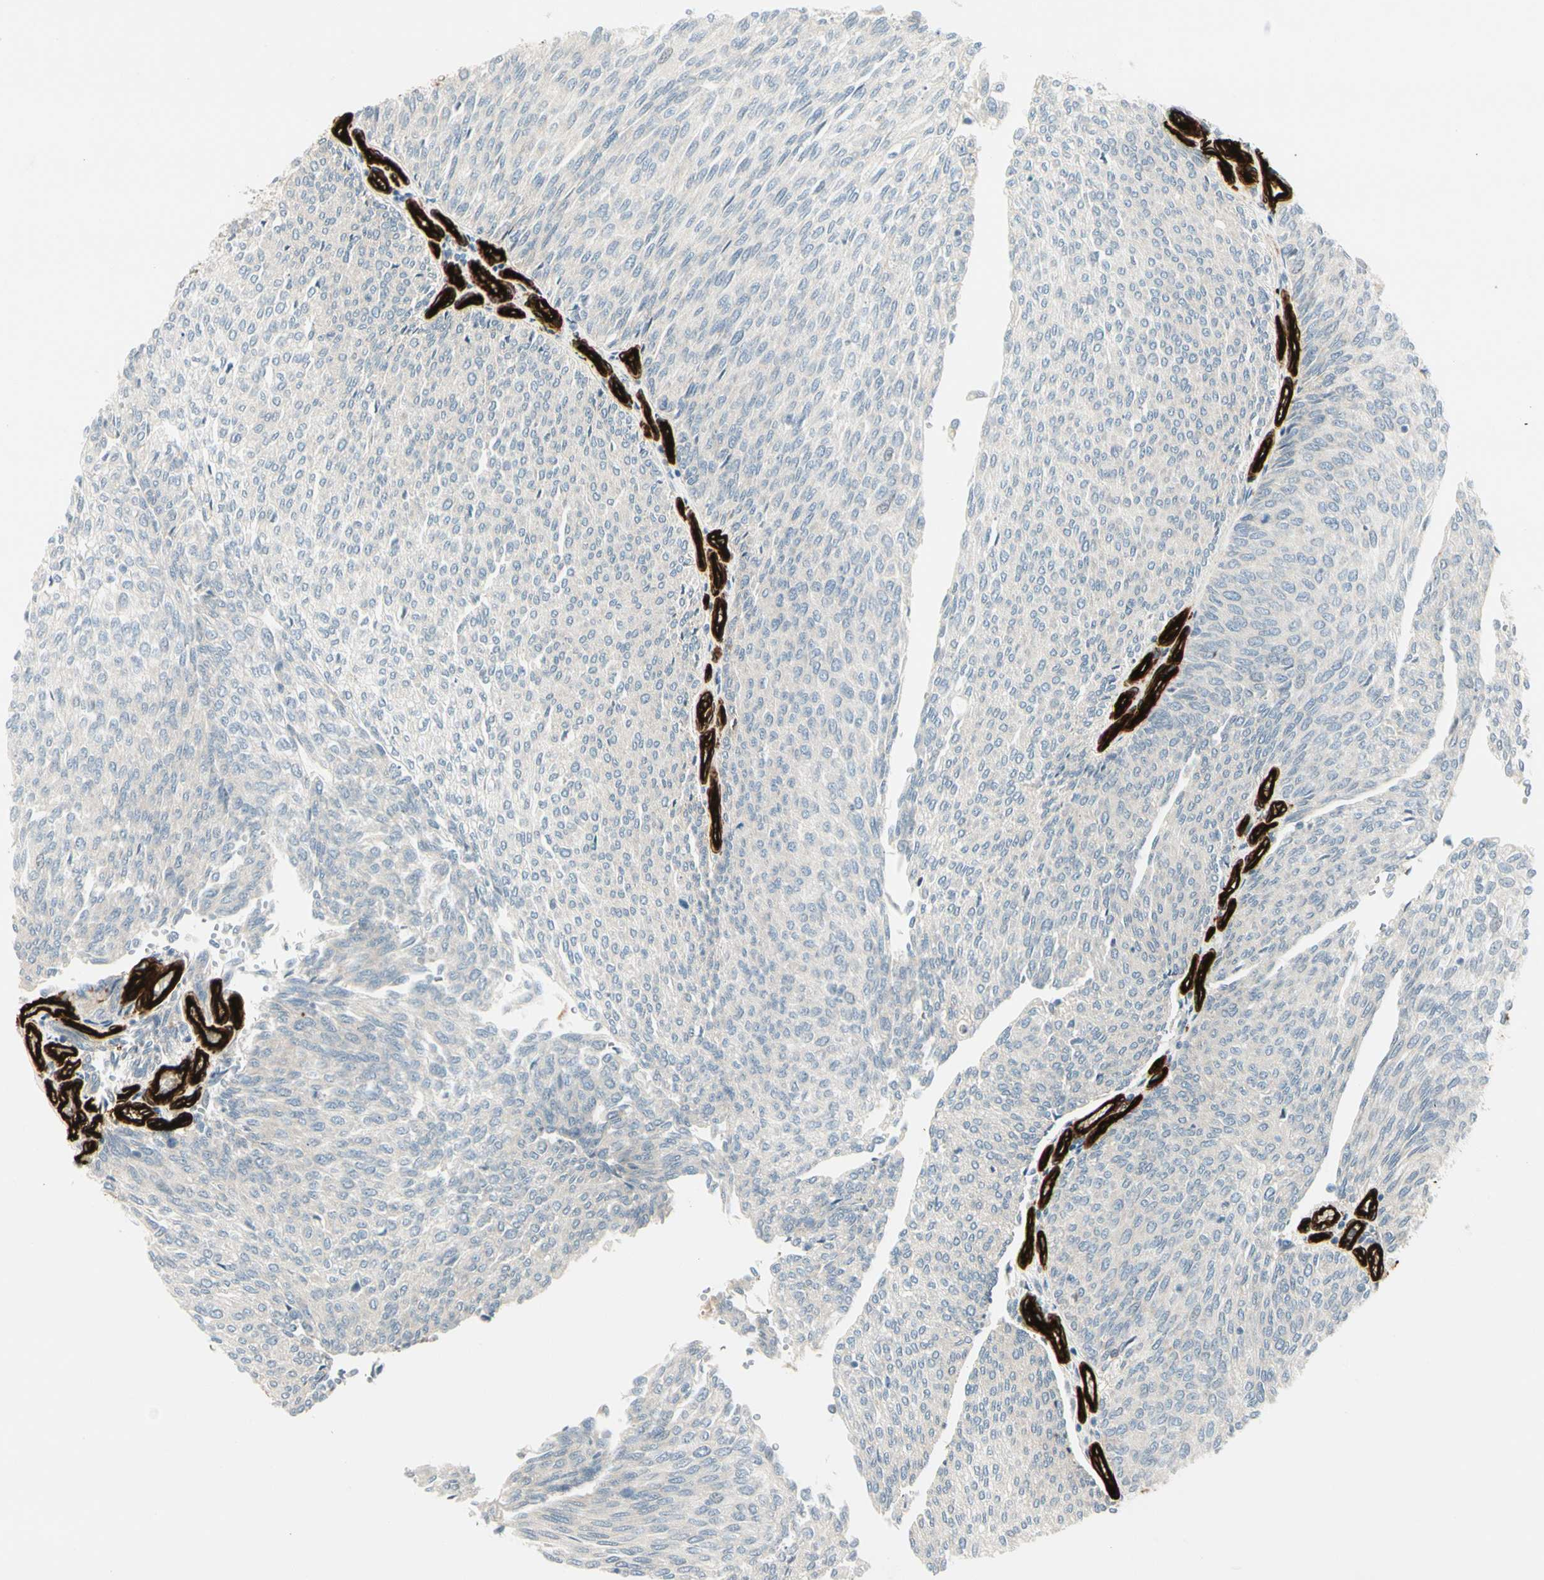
{"staining": {"intensity": "negative", "quantity": "none", "location": "none"}, "tissue": "urothelial cancer", "cell_type": "Tumor cells", "image_type": "cancer", "snomed": [{"axis": "morphology", "description": "Urothelial carcinoma, Low grade"}, {"axis": "topography", "description": "Urinary bladder"}], "caption": "Human low-grade urothelial carcinoma stained for a protein using IHC demonstrates no positivity in tumor cells.", "gene": "MCAM", "patient": {"sex": "female", "age": 79}}